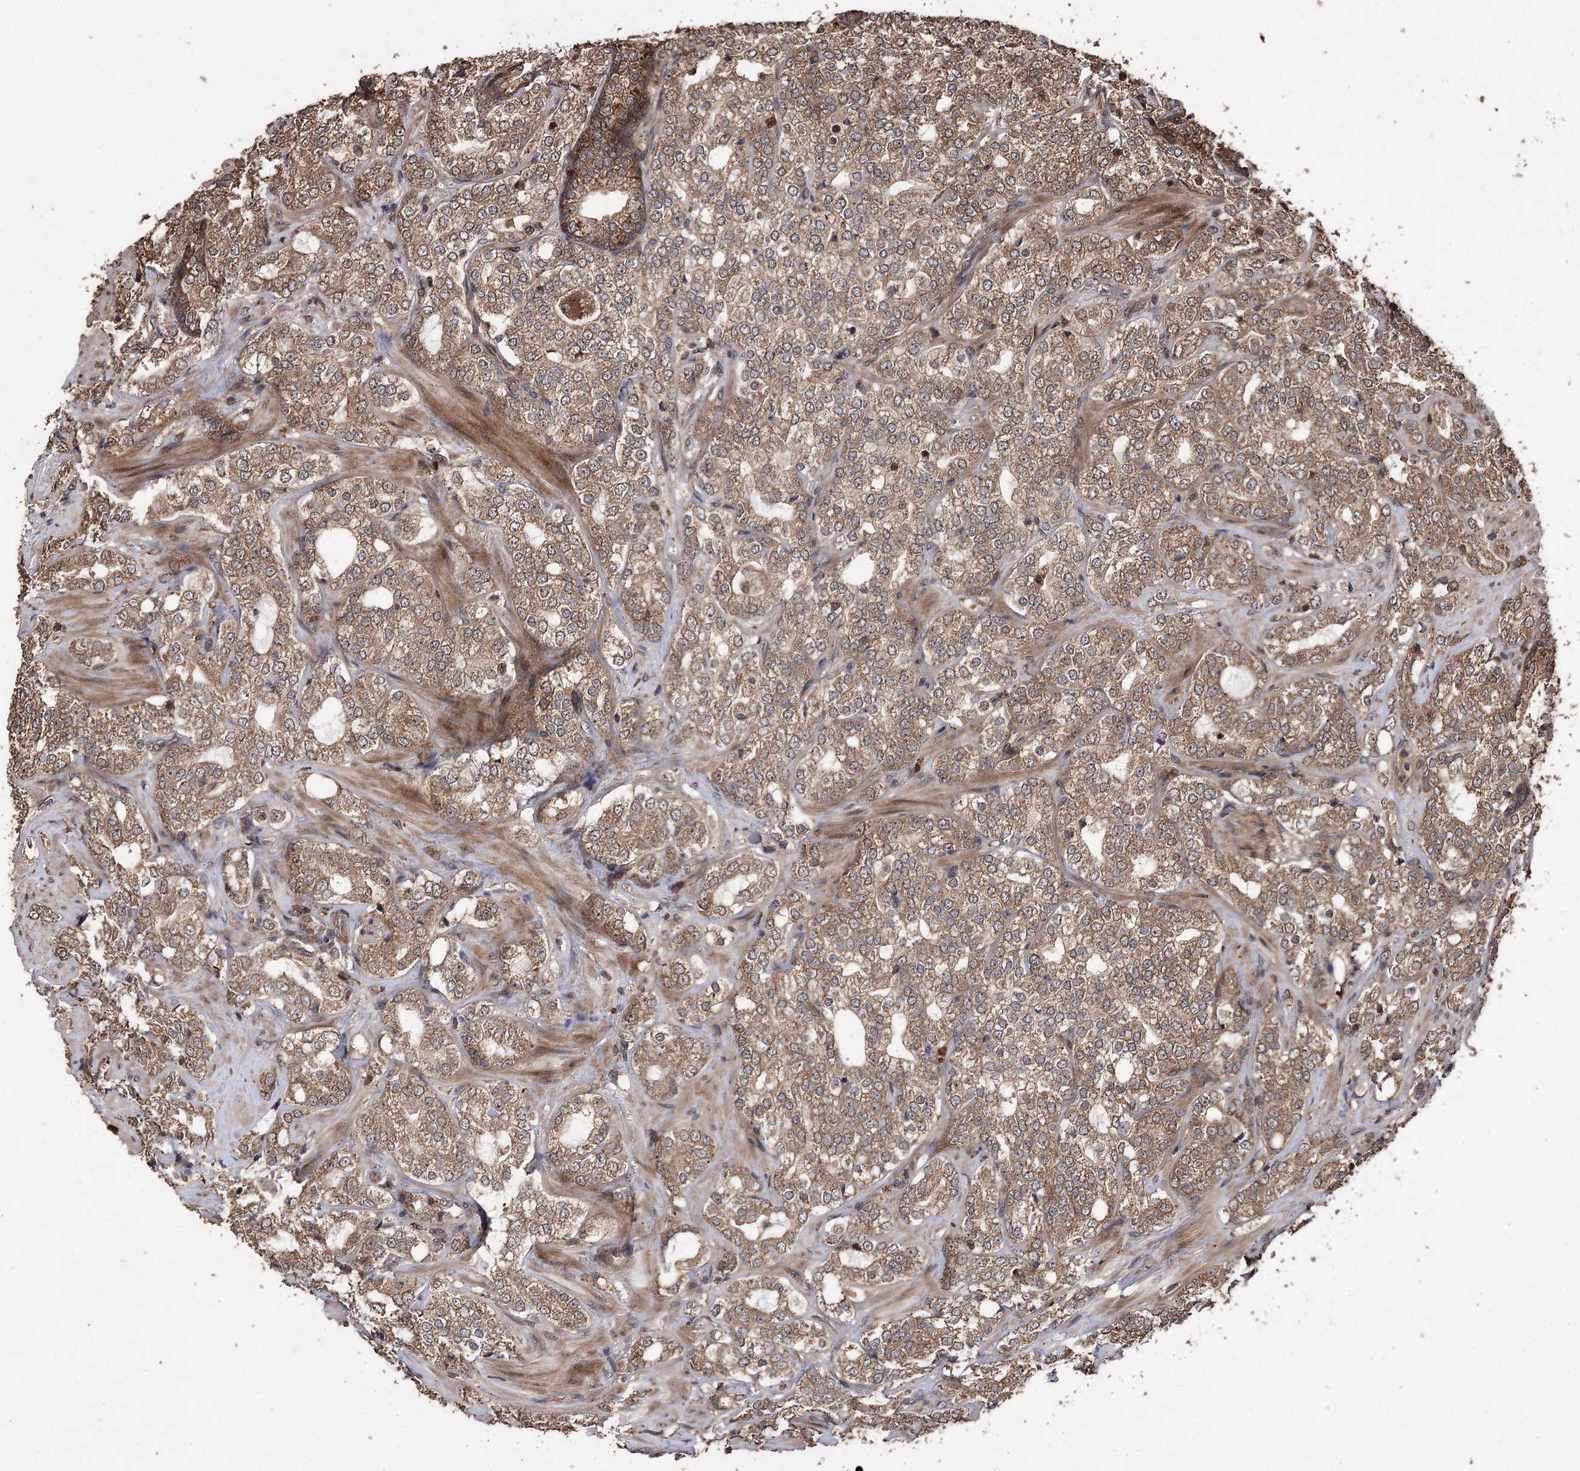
{"staining": {"intensity": "moderate", "quantity": ">75%", "location": "cytoplasmic/membranous"}, "tissue": "prostate cancer", "cell_type": "Tumor cells", "image_type": "cancer", "snomed": [{"axis": "morphology", "description": "Adenocarcinoma, High grade"}, {"axis": "topography", "description": "Prostate"}], "caption": "Brown immunohistochemical staining in high-grade adenocarcinoma (prostate) shows moderate cytoplasmic/membranous expression in approximately >75% of tumor cells.", "gene": "RASSF3", "patient": {"sex": "male", "age": 64}}